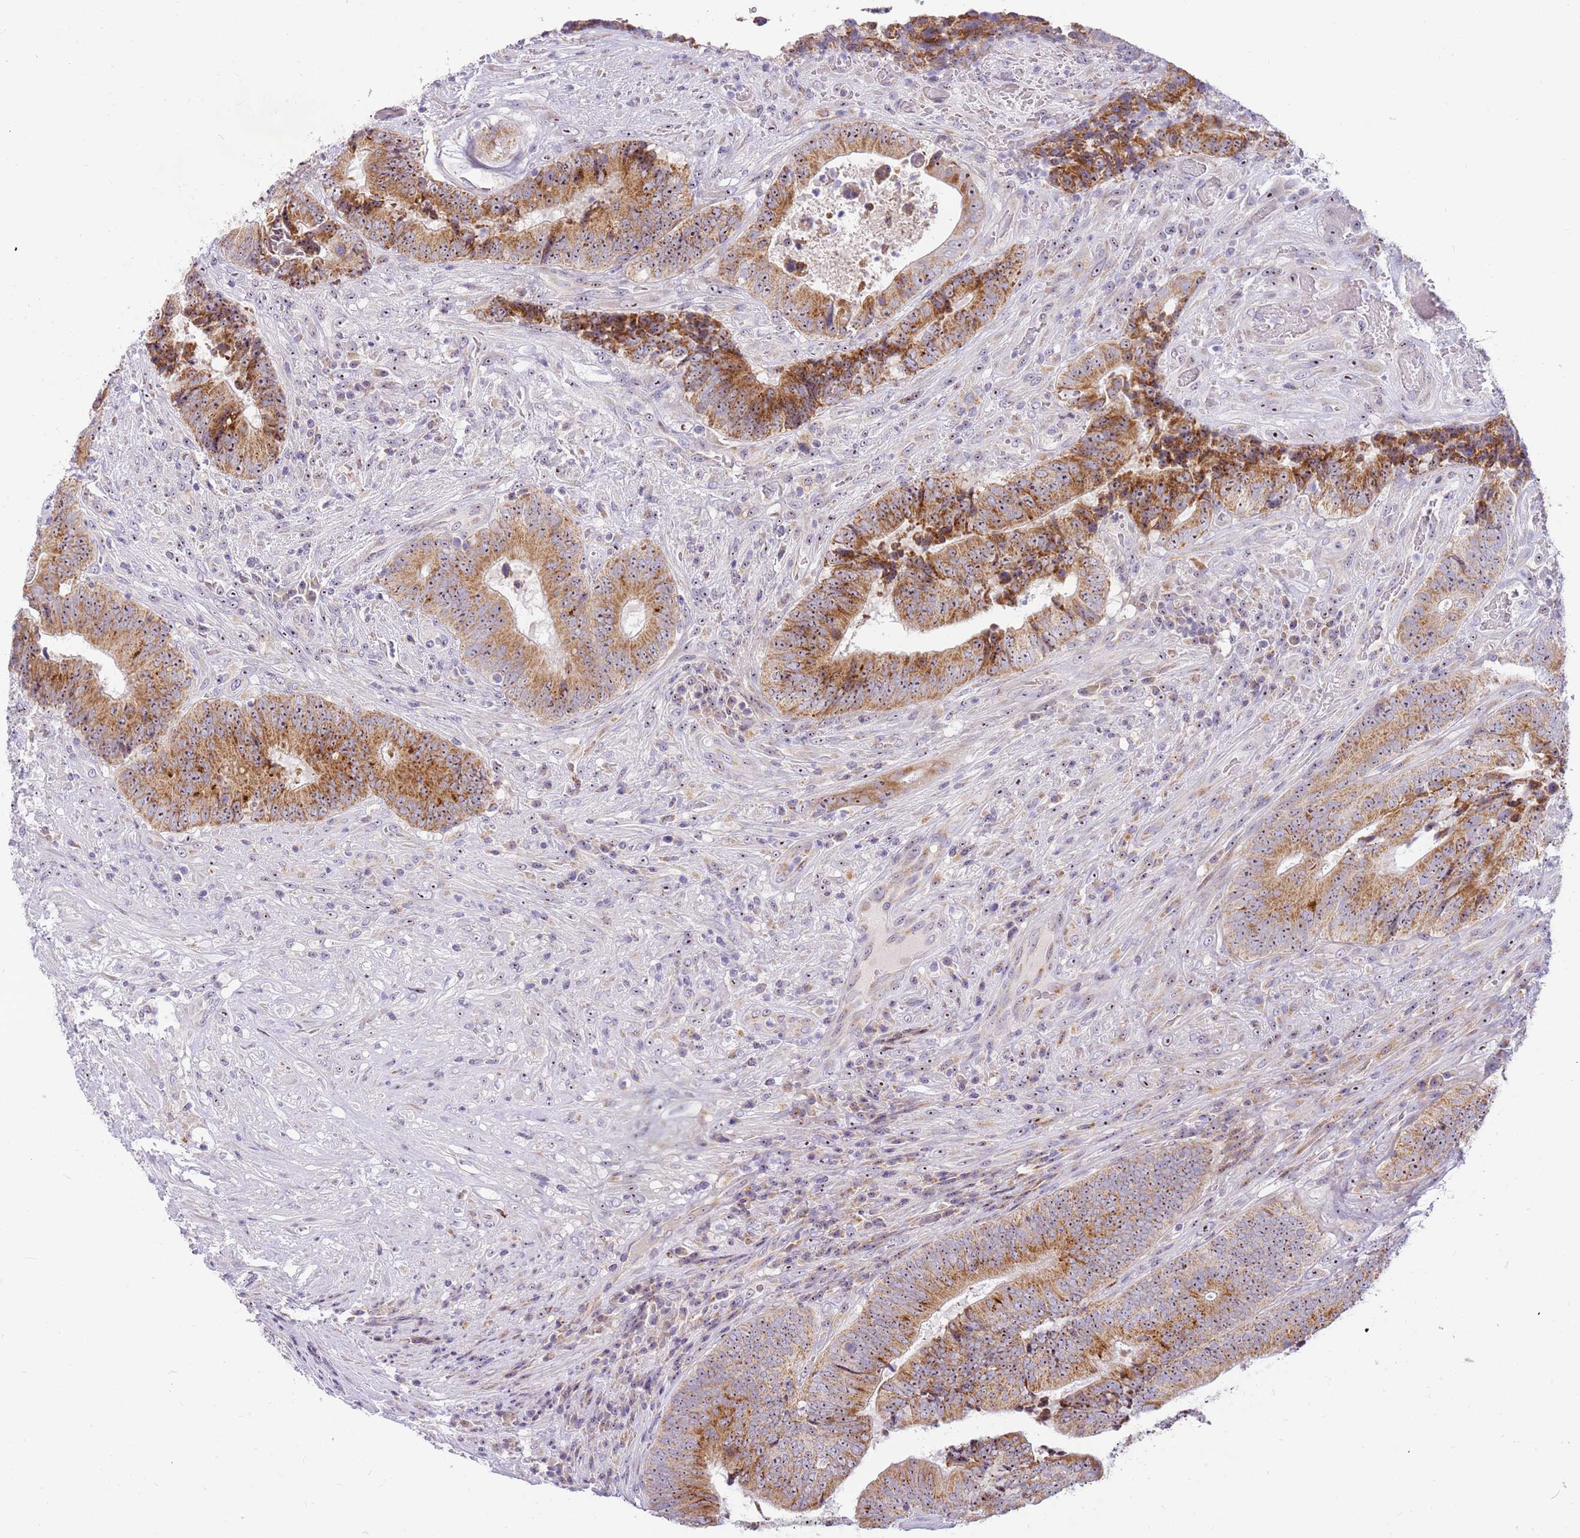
{"staining": {"intensity": "strong", "quantity": ">75%", "location": "cytoplasmic/membranous,nuclear"}, "tissue": "colorectal cancer", "cell_type": "Tumor cells", "image_type": "cancer", "snomed": [{"axis": "morphology", "description": "Adenocarcinoma, NOS"}, {"axis": "topography", "description": "Rectum"}], "caption": "IHC (DAB (3,3'-diaminobenzidine)) staining of human colorectal cancer displays strong cytoplasmic/membranous and nuclear protein expression in approximately >75% of tumor cells. The protein of interest is shown in brown color, while the nuclei are stained blue.", "gene": "DNAJA3", "patient": {"sex": "male", "age": 72}}